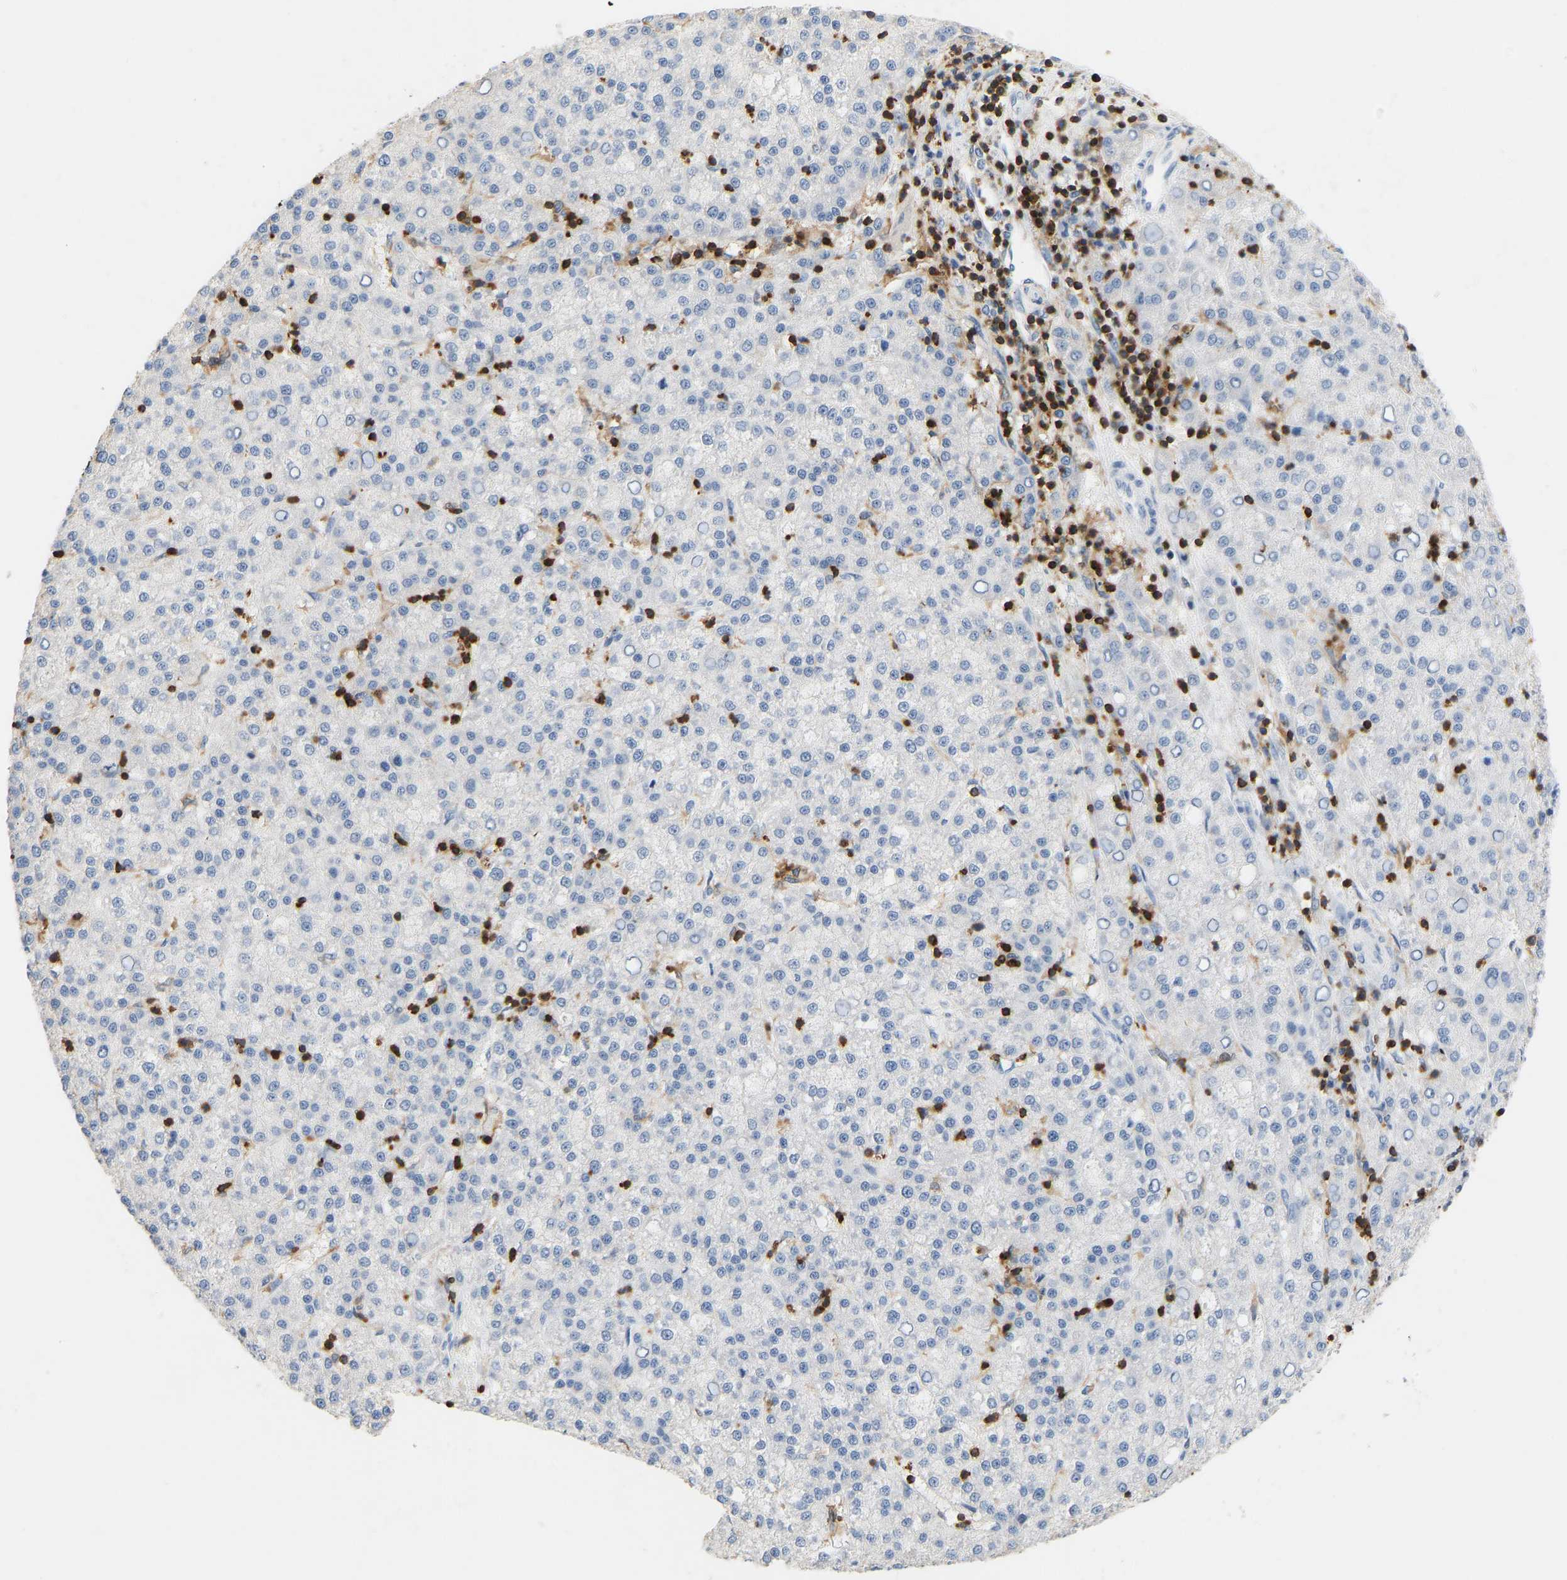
{"staining": {"intensity": "negative", "quantity": "none", "location": "none"}, "tissue": "liver cancer", "cell_type": "Tumor cells", "image_type": "cancer", "snomed": [{"axis": "morphology", "description": "Carcinoma, Hepatocellular, NOS"}, {"axis": "topography", "description": "Liver"}], "caption": "A high-resolution photomicrograph shows immunohistochemistry staining of liver cancer (hepatocellular carcinoma), which demonstrates no significant positivity in tumor cells.", "gene": "EVL", "patient": {"sex": "female", "age": 58}}